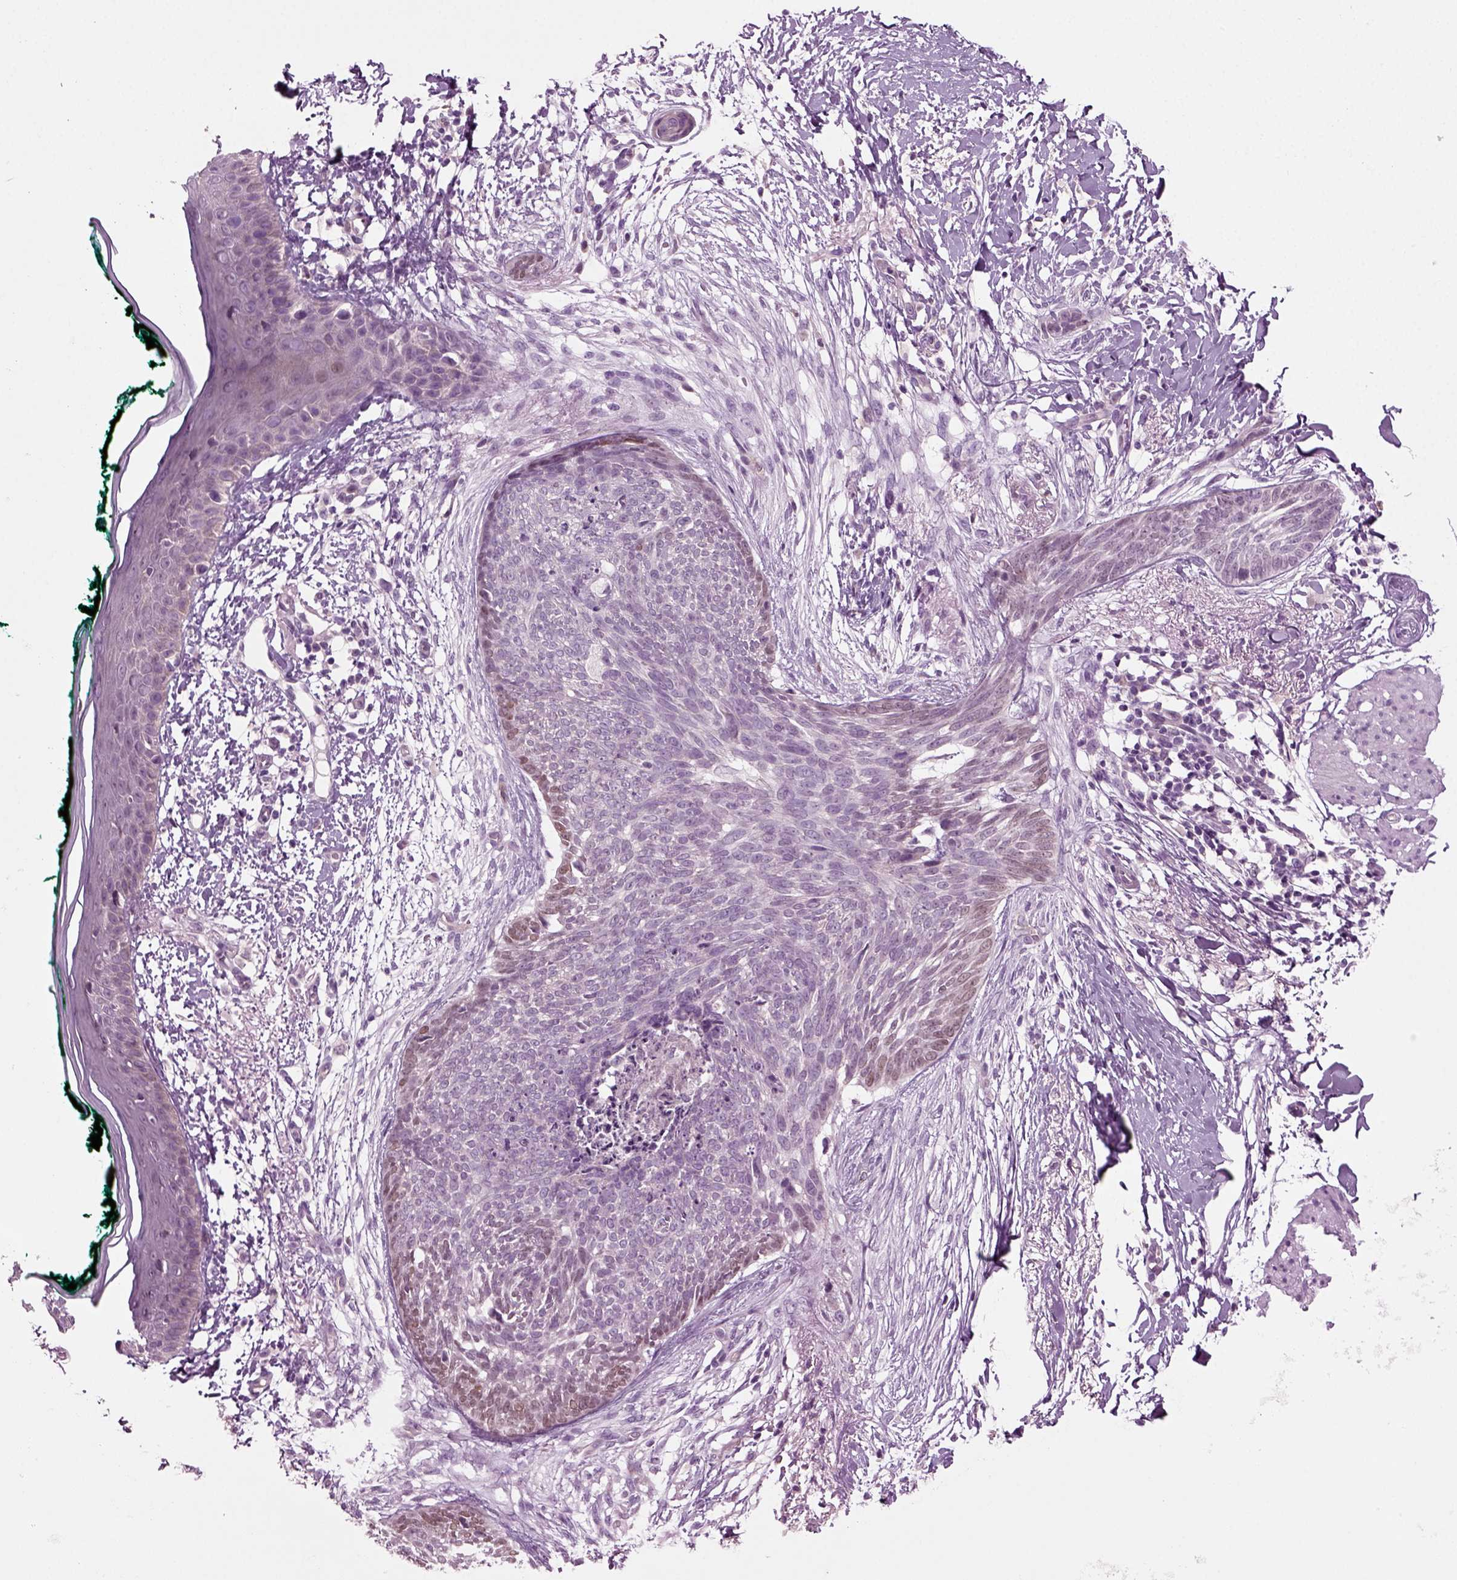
{"staining": {"intensity": "weak", "quantity": "<25%", "location": "nuclear"}, "tissue": "skin cancer", "cell_type": "Tumor cells", "image_type": "cancer", "snomed": [{"axis": "morphology", "description": "Normal tissue, NOS"}, {"axis": "morphology", "description": "Basal cell carcinoma"}, {"axis": "topography", "description": "Skin"}], "caption": "The photomicrograph demonstrates no significant expression in tumor cells of basal cell carcinoma (skin).", "gene": "COL9A2", "patient": {"sex": "male", "age": 84}}